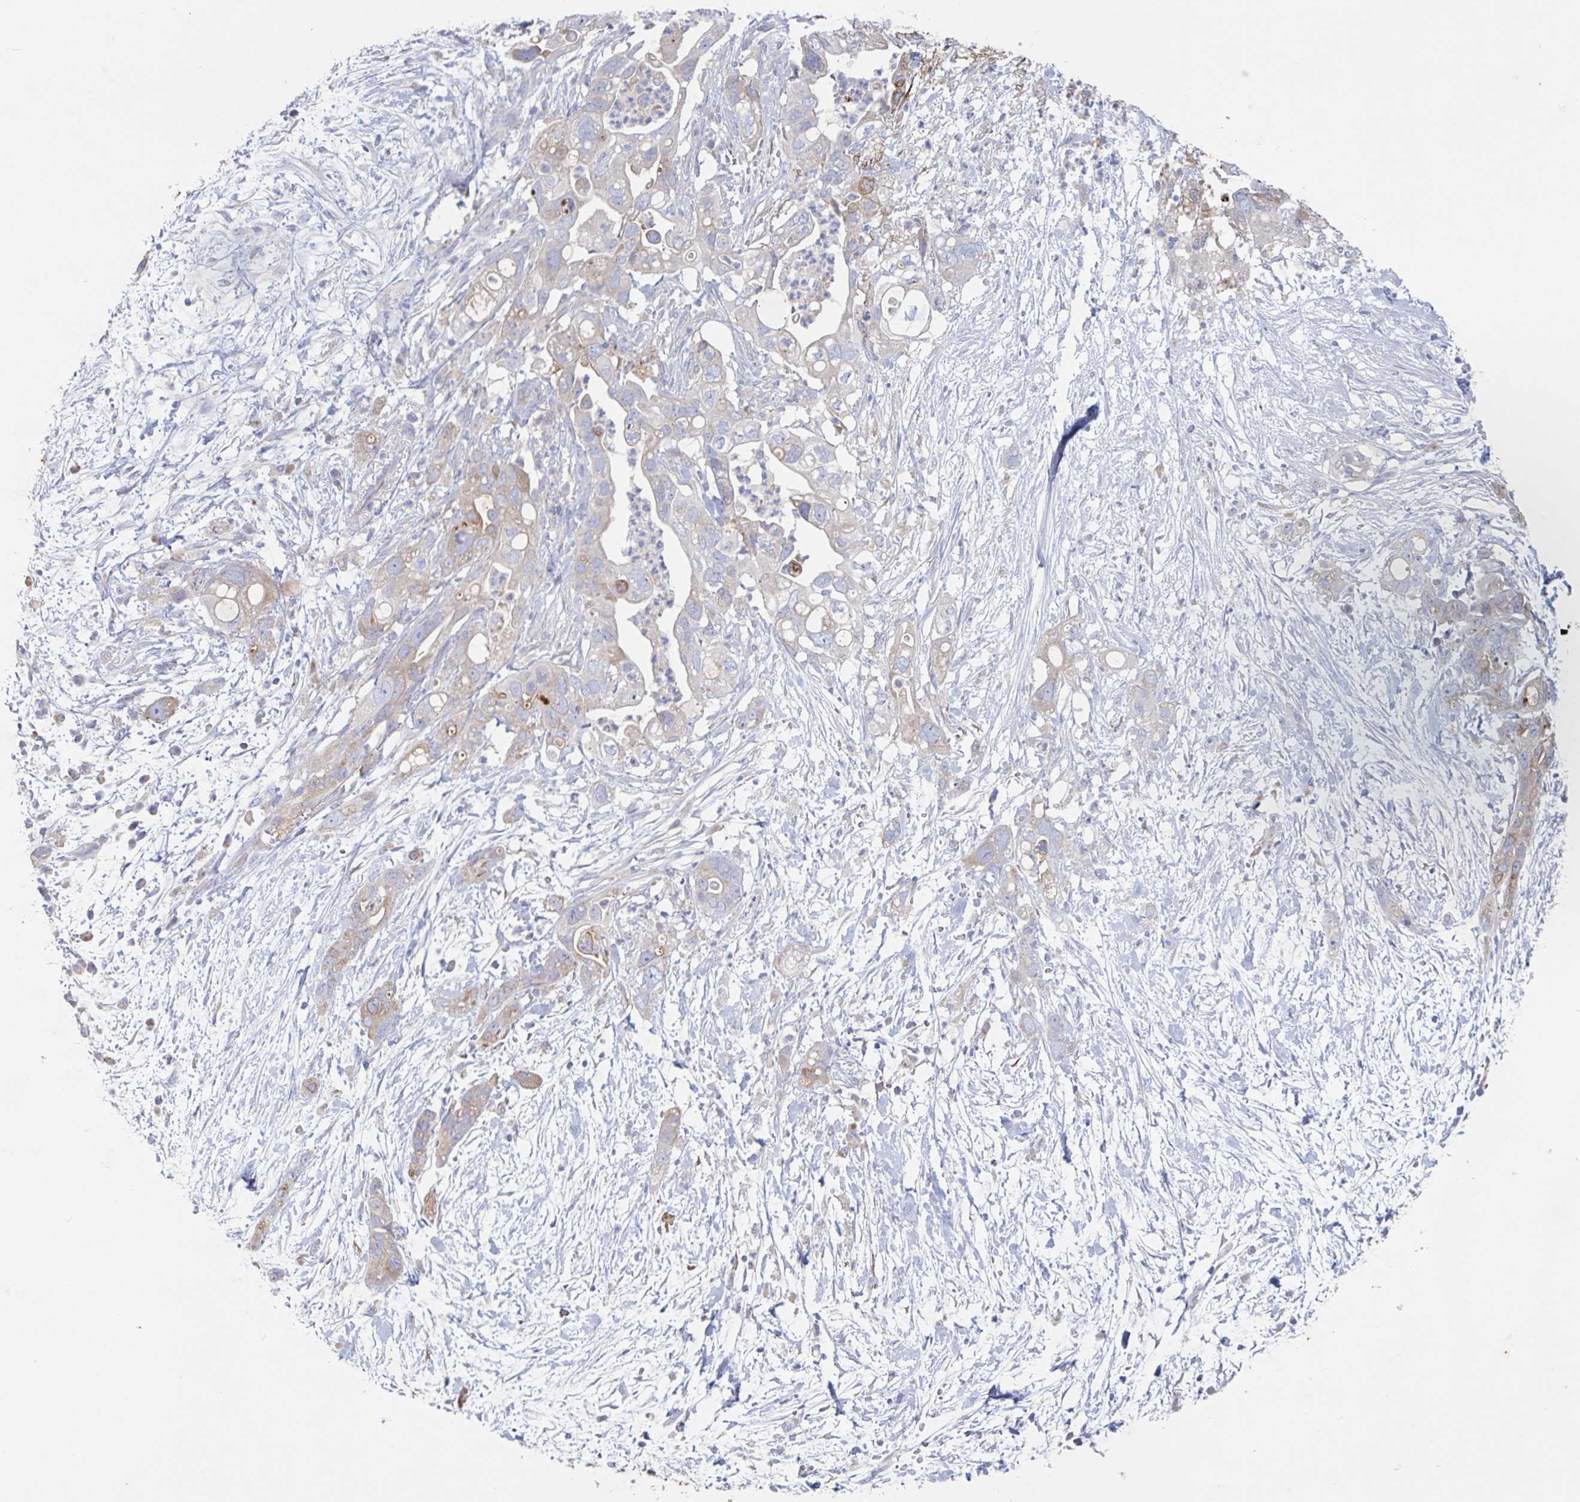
{"staining": {"intensity": "weak", "quantity": "25%-75%", "location": "cytoplasmic/membranous"}, "tissue": "pancreatic cancer", "cell_type": "Tumor cells", "image_type": "cancer", "snomed": [{"axis": "morphology", "description": "Adenocarcinoma, NOS"}, {"axis": "topography", "description": "Pancreas"}], "caption": "Protein staining reveals weak cytoplasmic/membranous staining in approximately 25%-75% of tumor cells in pancreatic cancer.", "gene": "MANBA", "patient": {"sex": "female", "age": 72}}